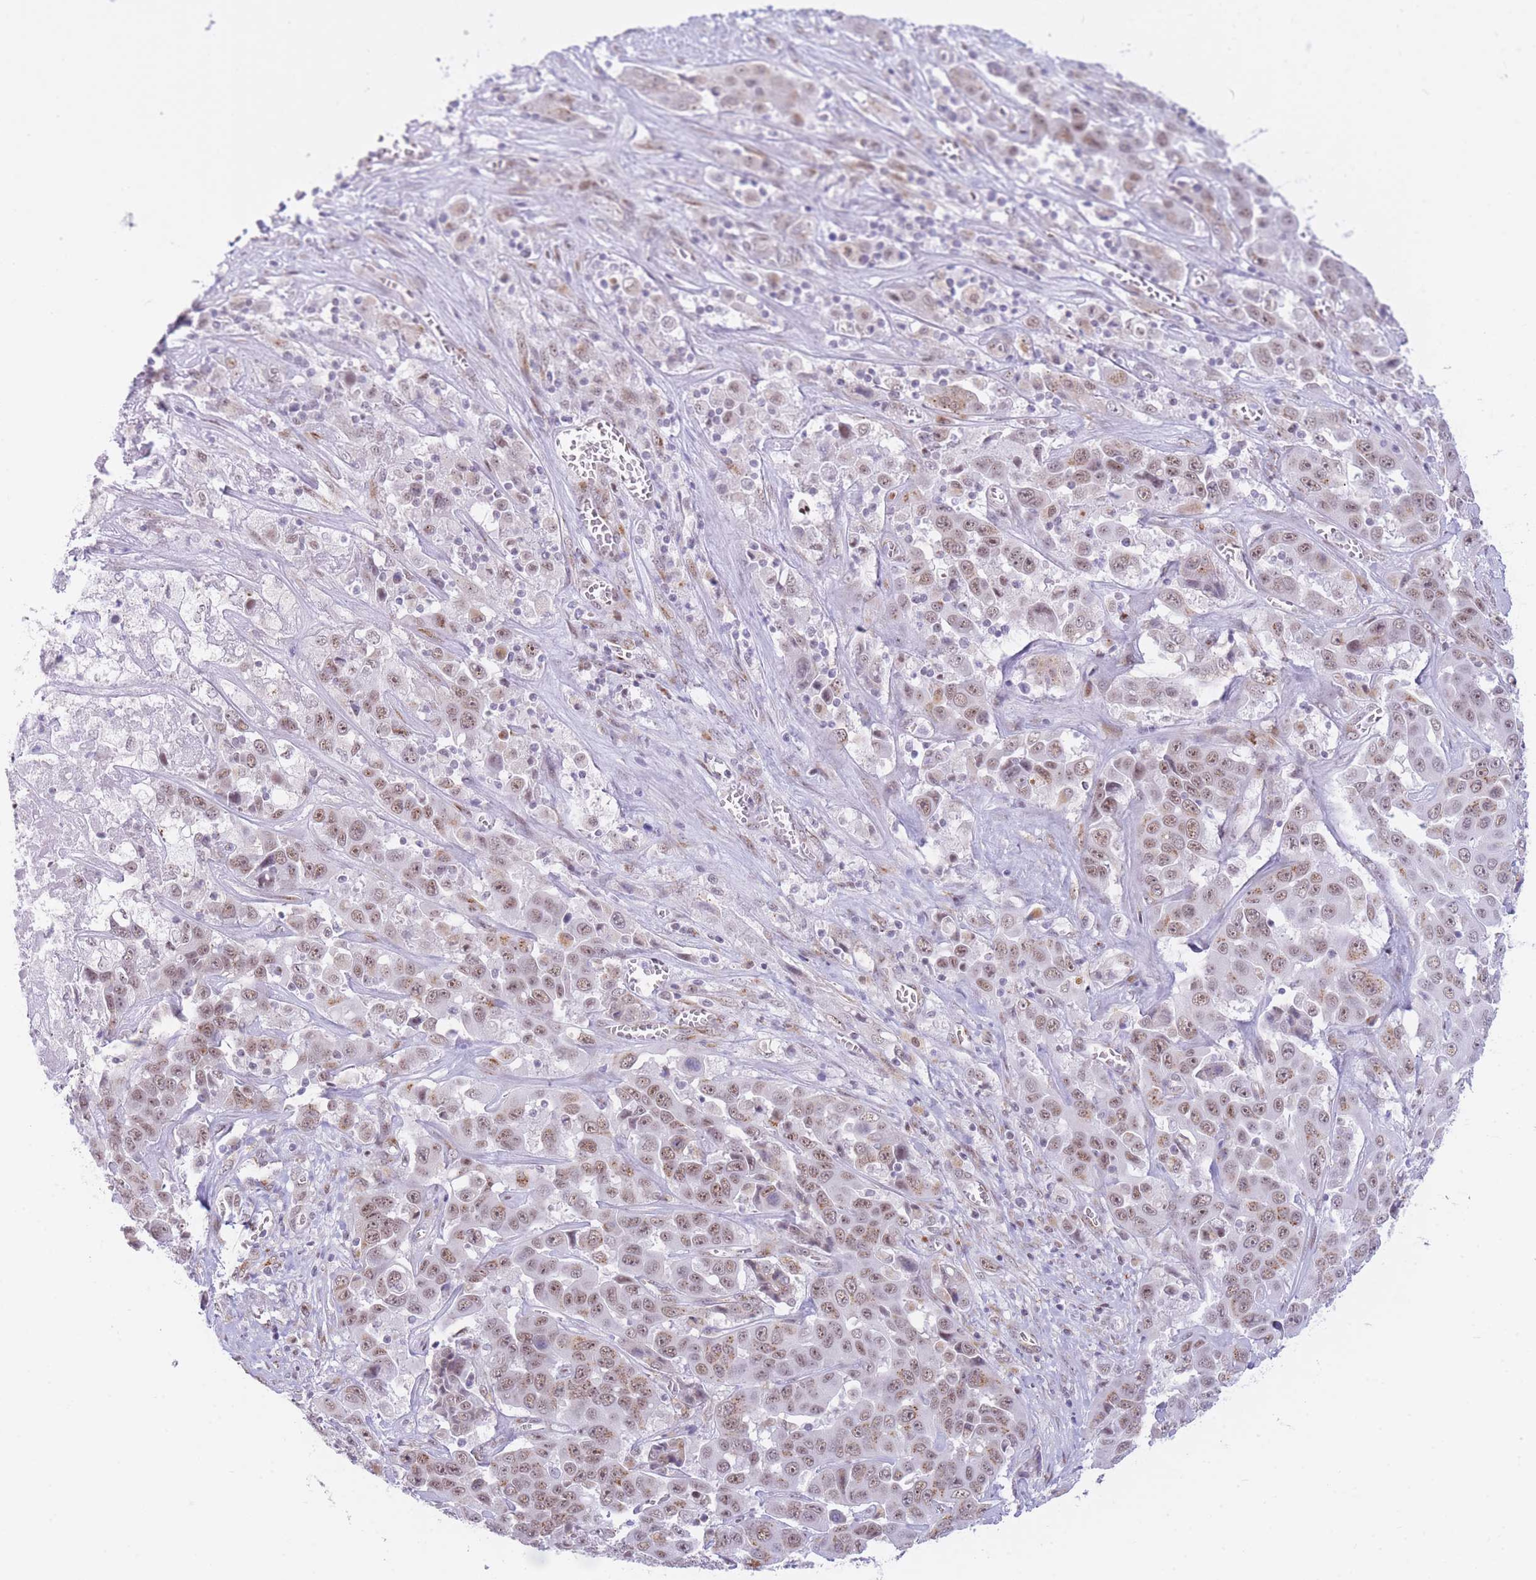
{"staining": {"intensity": "moderate", "quantity": ">75%", "location": "cytoplasmic/membranous,nuclear"}, "tissue": "liver cancer", "cell_type": "Tumor cells", "image_type": "cancer", "snomed": [{"axis": "morphology", "description": "Cholangiocarcinoma"}, {"axis": "topography", "description": "Liver"}], "caption": "High-magnification brightfield microscopy of liver cholangiocarcinoma stained with DAB (3,3'-diaminobenzidine) (brown) and counterstained with hematoxylin (blue). tumor cells exhibit moderate cytoplasmic/membranous and nuclear staining is appreciated in about>75% of cells.", "gene": "INO80C", "patient": {"sex": "female", "age": 52}}